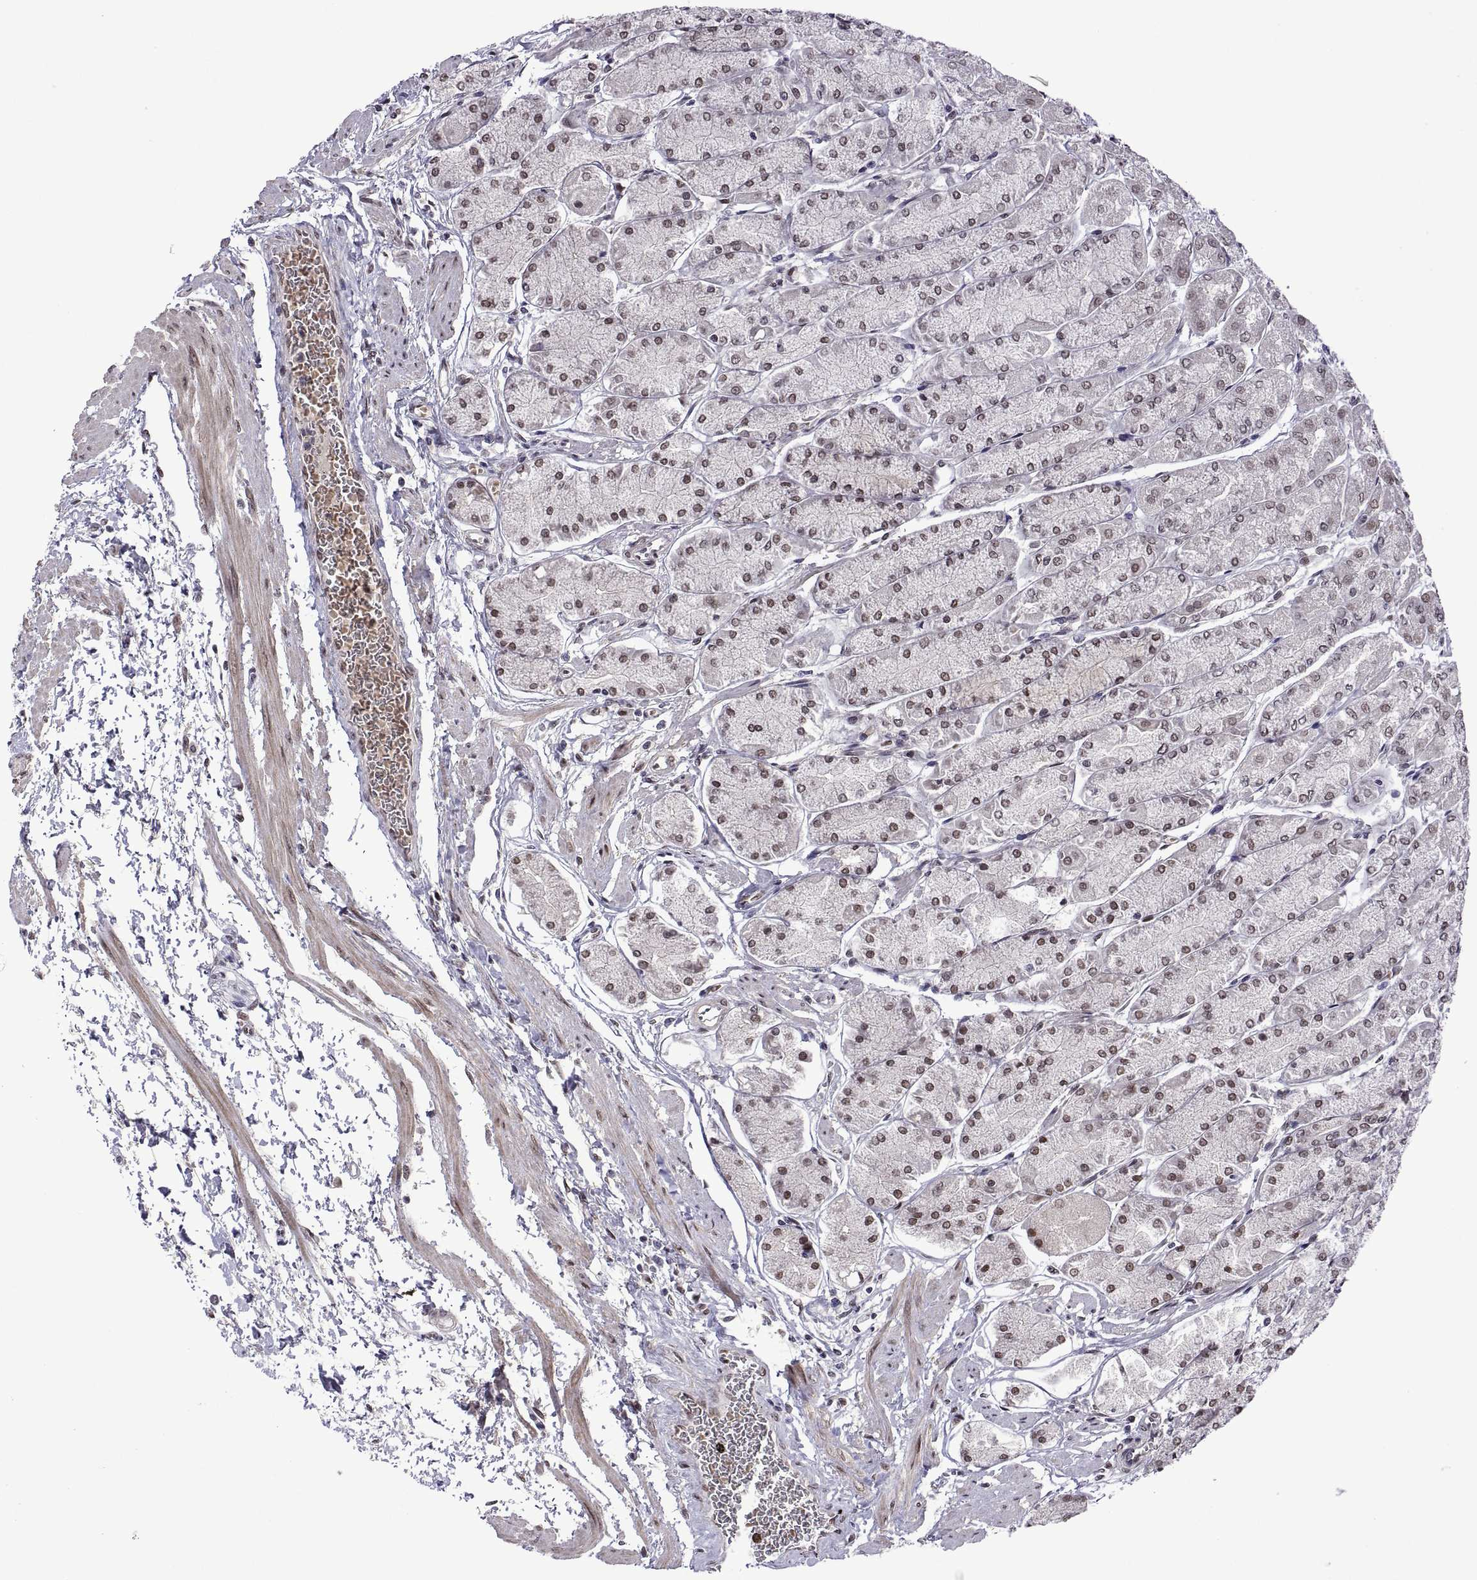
{"staining": {"intensity": "moderate", "quantity": "25%-75%", "location": "nuclear"}, "tissue": "stomach", "cell_type": "Glandular cells", "image_type": "normal", "snomed": [{"axis": "morphology", "description": "Normal tissue, NOS"}, {"axis": "topography", "description": "Stomach, upper"}], "caption": "IHC histopathology image of unremarkable stomach stained for a protein (brown), which exhibits medium levels of moderate nuclear expression in about 25%-75% of glandular cells.", "gene": "NR4A1", "patient": {"sex": "male", "age": 60}}